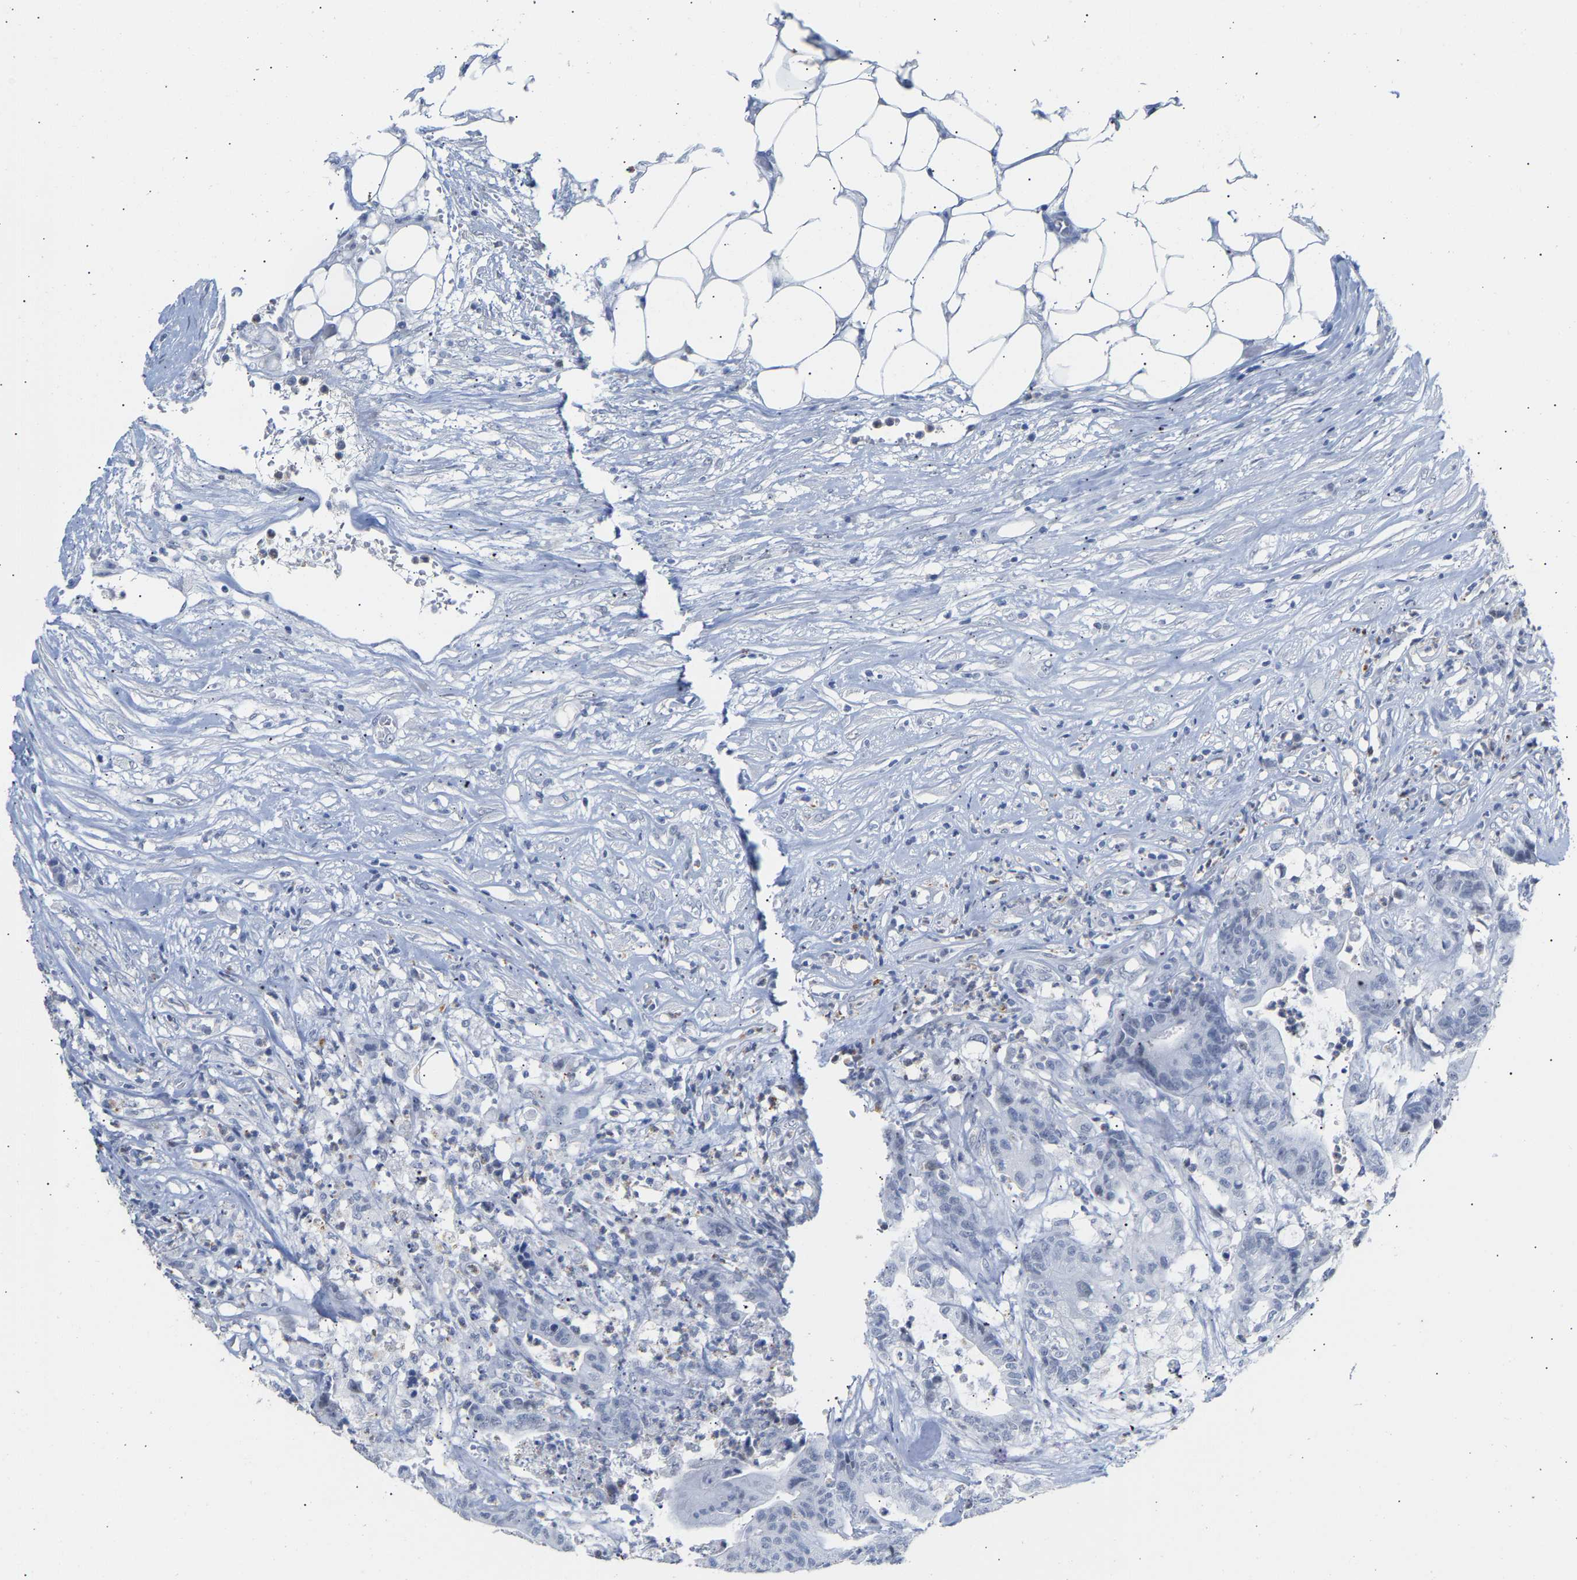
{"staining": {"intensity": "negative", "quantity": "none", "location": "none"}, "tissue": "colorectal cancer", "cell_type": "Tumor cells", "image_type": "cancer", "snomed": [{"axis": "morphology", "description": "Adenocarcinoma, NOS"}, {"axis": "topography", "description": "Colon"}], "caption": "Tumor cells show no significant protein positivity in colorectal cancer. (Stains: DAB (3,3'-diaminobenzidine) immunohistochemistry with hematoxylin counter stain, Microscopy: brightfield microscopy at high magnification).", "gene": "AMPH", "patient": {"sex": "female", "age": 84}}